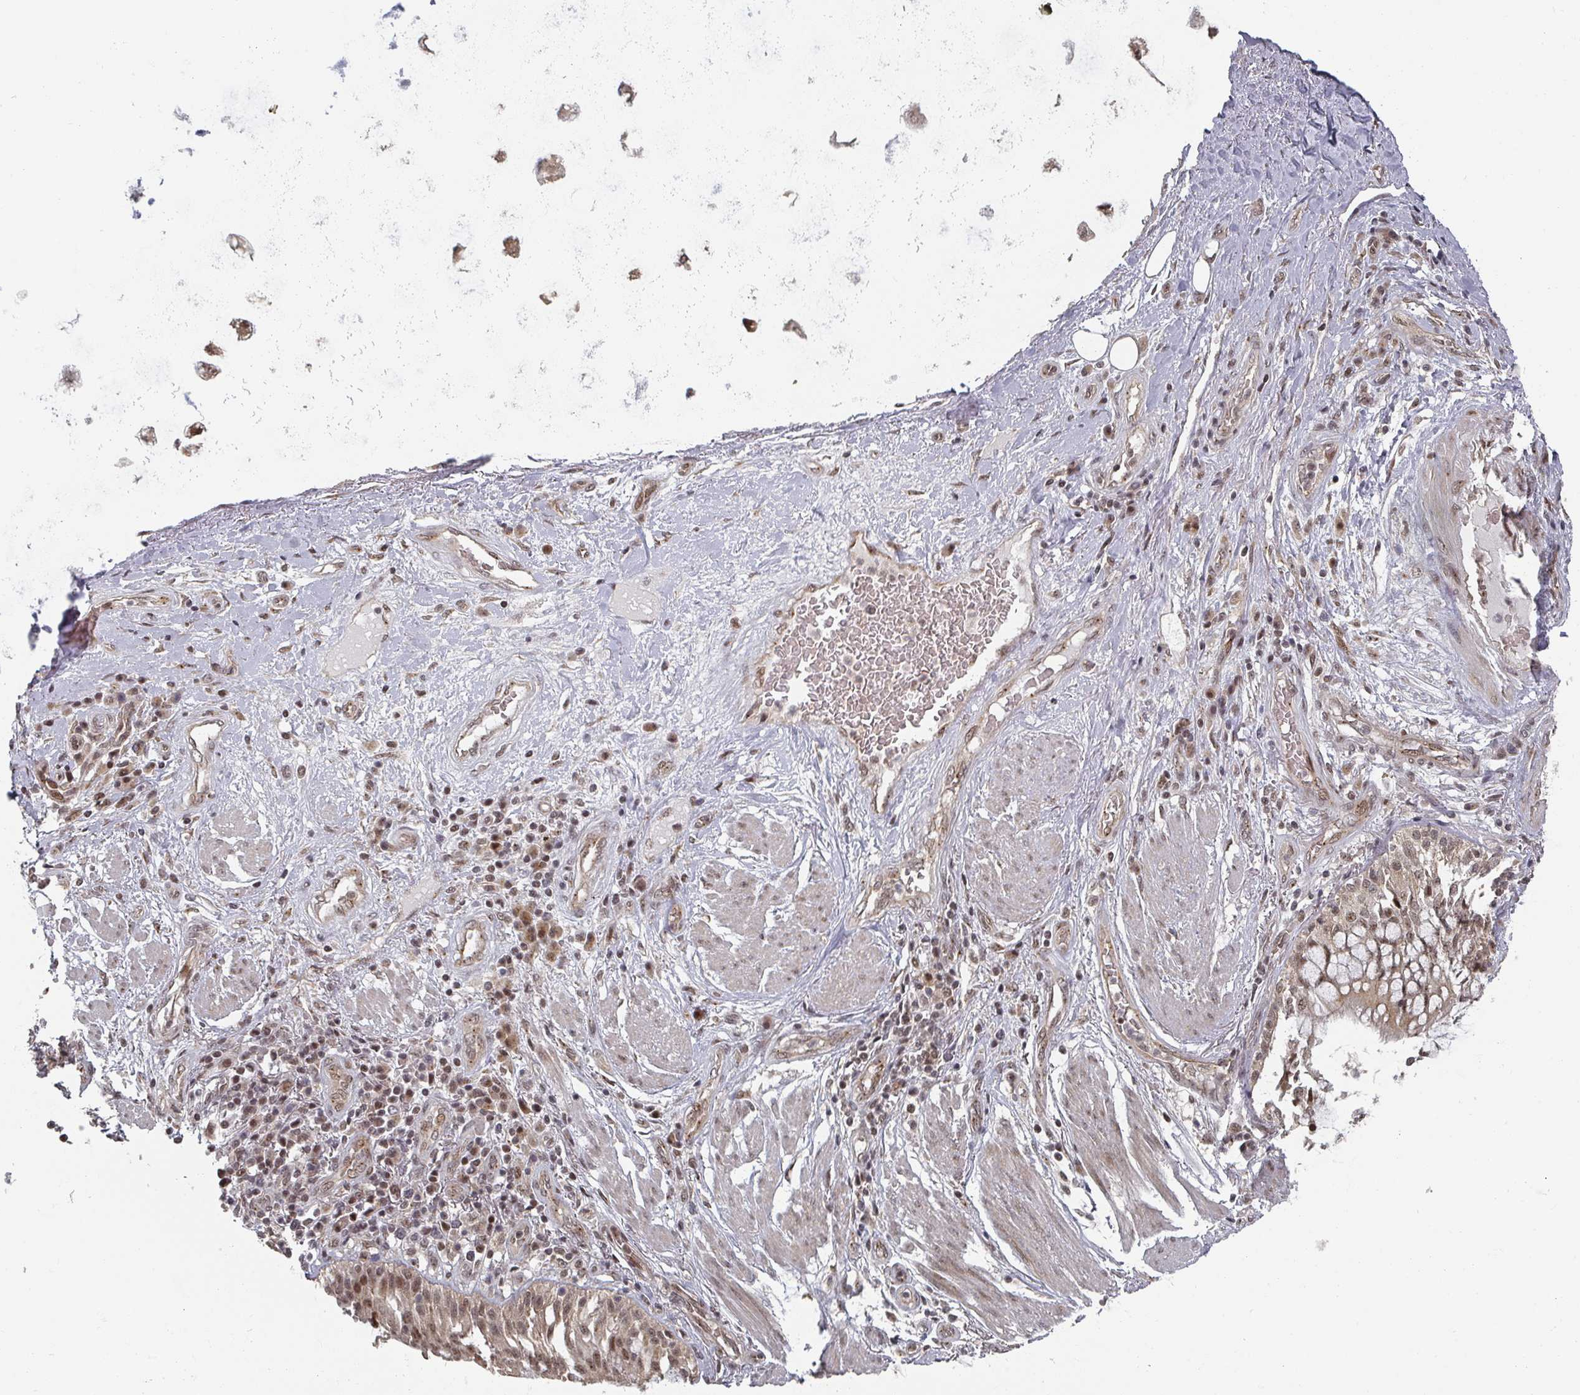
{"staining": {"intensity": "weak", "quantity": ">75%", "location": "cytoplasmic/membranous"}, "tissue": "adipose tissue", "cell_type": "Adipocytes", "image_type": "normal", "snomed": [{"axis": "morphology", "description": "Normal tissue, NOS"}, {"axis": "morphology", "description": "Squamous cell carcinoma, NOS"}, {"axis": "topography", "description": "Bronchus"}, {"axis": "topography", "description": "Lung"}], "caption": "Immunohistochemistry (IHC) of normal adipose tissue exhibits low levels of weak cytoplasmic/membranous staining in approximately >75% of adipocytes.", "gene": "KIF1C", "patient": {"sex": "male", "age": 64}}